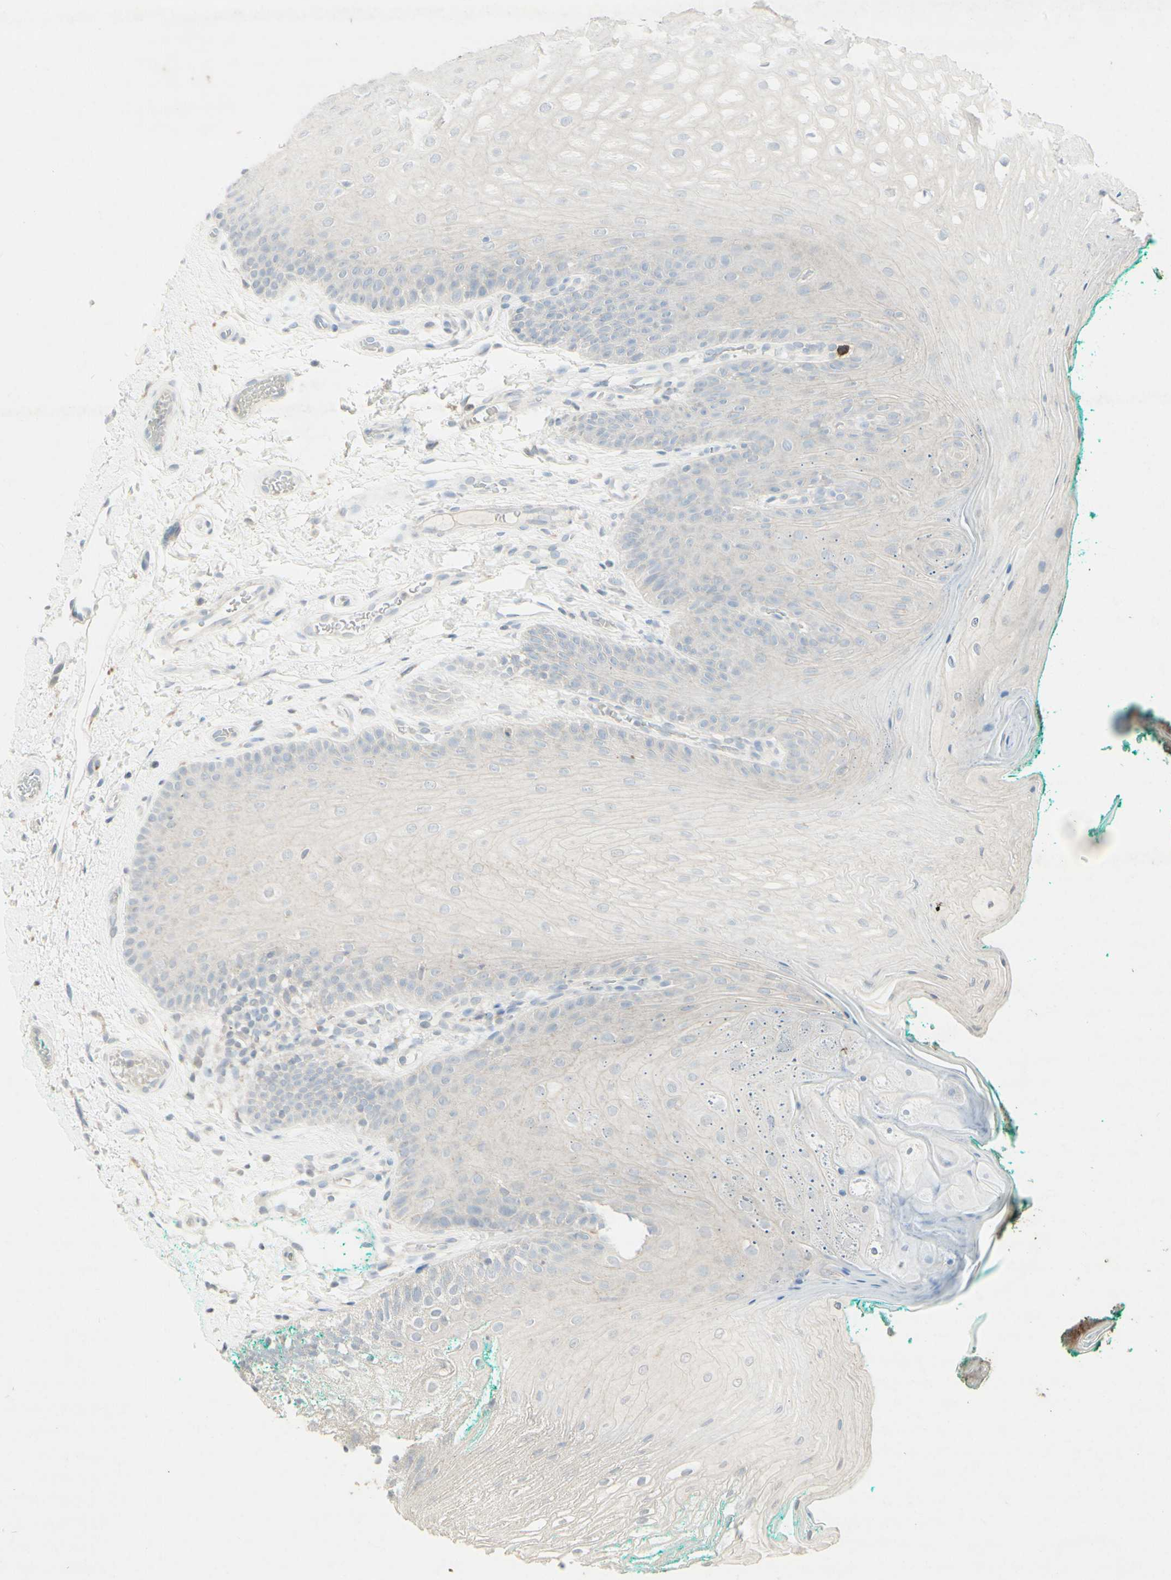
{"staining": {"intensity": "negative", "quantity": "none", "location": "none"}, "tissue": "oral mucosa", "cell_type": "Squamous epithelial cells", "image_type": "normal", "snomed": [{"axis": "morphology", "description": "Normal tissue, NOS"}, {"axis": "topography", "description": "Skeletal muscle"}, {"axis": "topography", "description": "Oral tissue"}], "caption": "The micrograph reveals no significant positivity in squamous epithelial cells of oral mucosa.", "gene": "ATP6V1B1", "patient": {"sex": "male", "age": 58}}